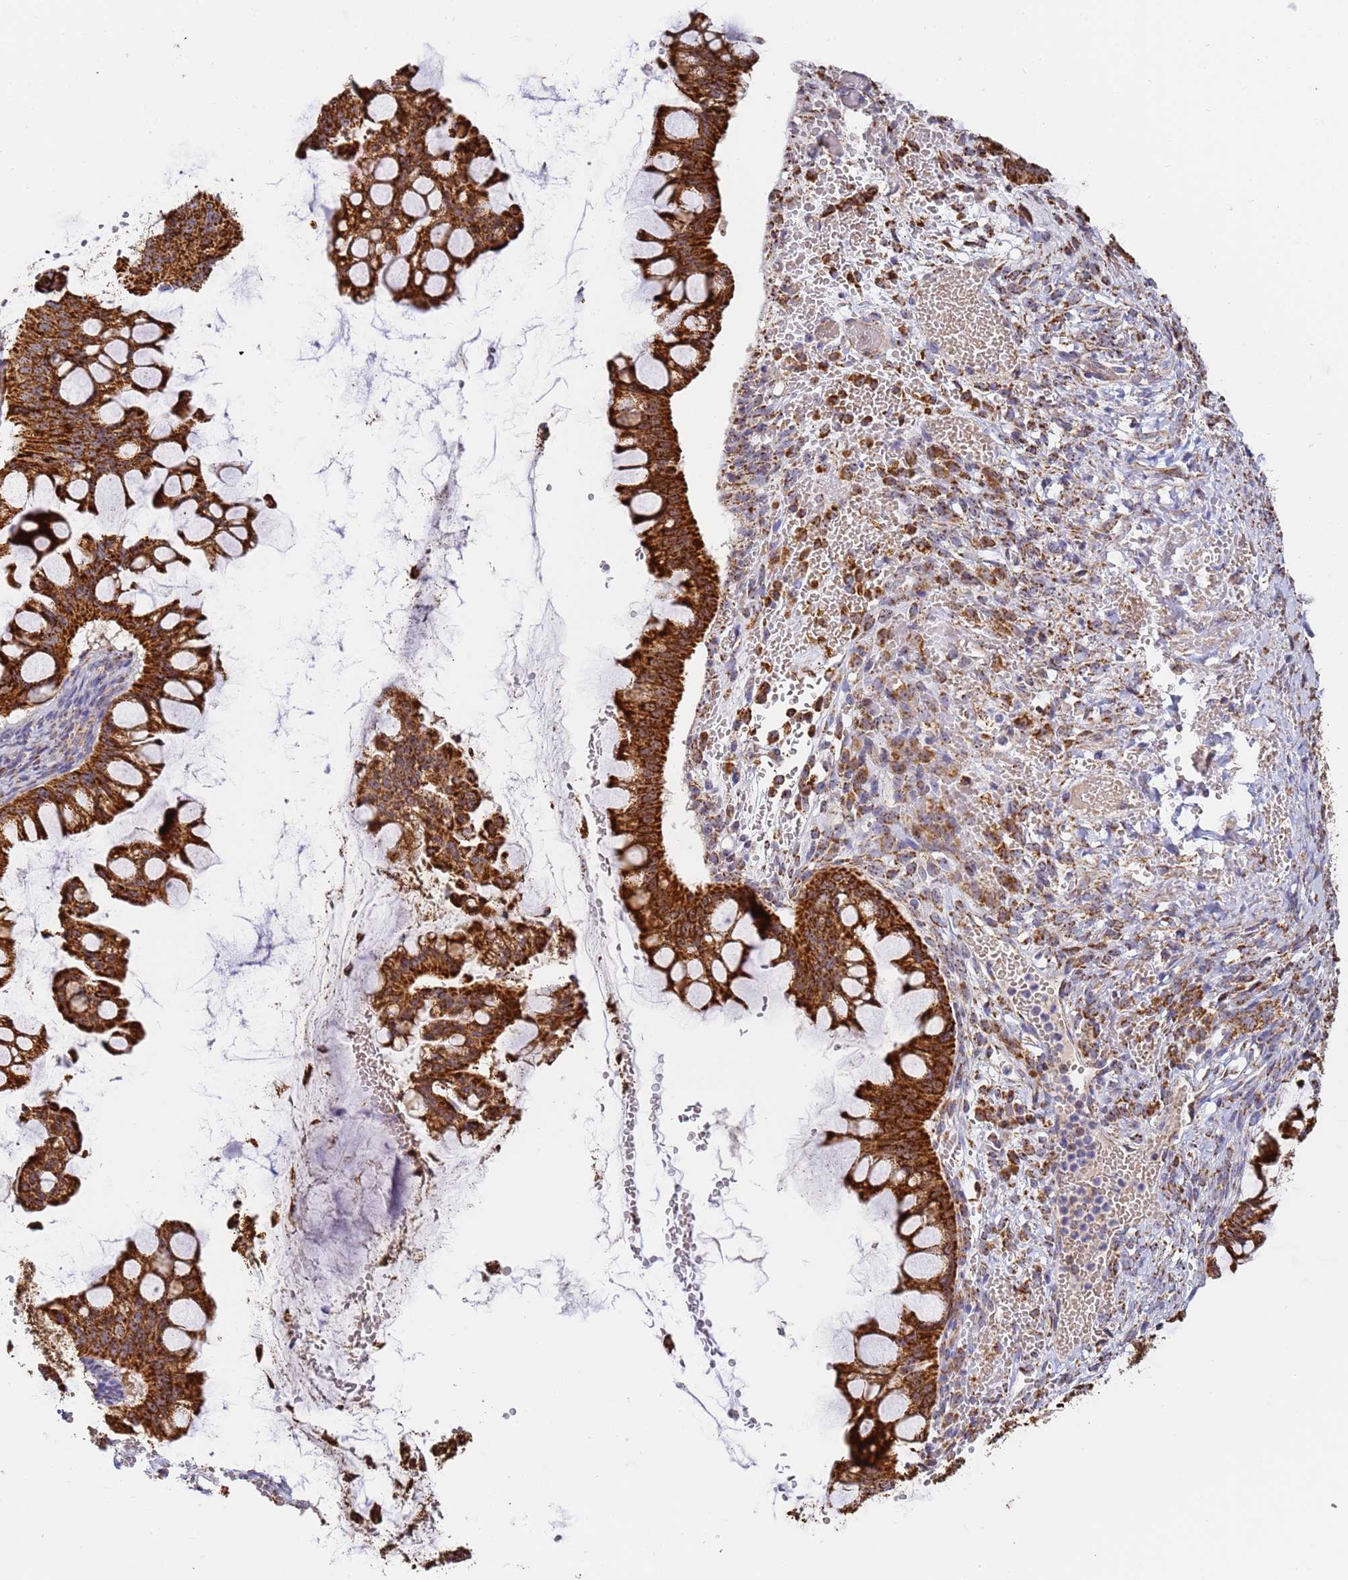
{"staining": {"intensity": "strong", "quantity": ">75%", "location": "cytoplasmic/membranous"}, "tissue": "ovarian cancer", "cell_type": "Tumor cells", "image_type": "cancer", "snomed": [{"axis": "morphology", "description": "Cystadenocarcinoma, mucinous, NOS"}, {"axis": "topography", "description": "Ovary"}], "caption": "Ovarian cancer was stained to show a protein in brown. There is high levels of strong cytoplasmic/membranous expression in approximately >75% of tumor cells.", "gene": "FRG2C", "patient": {"sex": "female", "age": 73}}